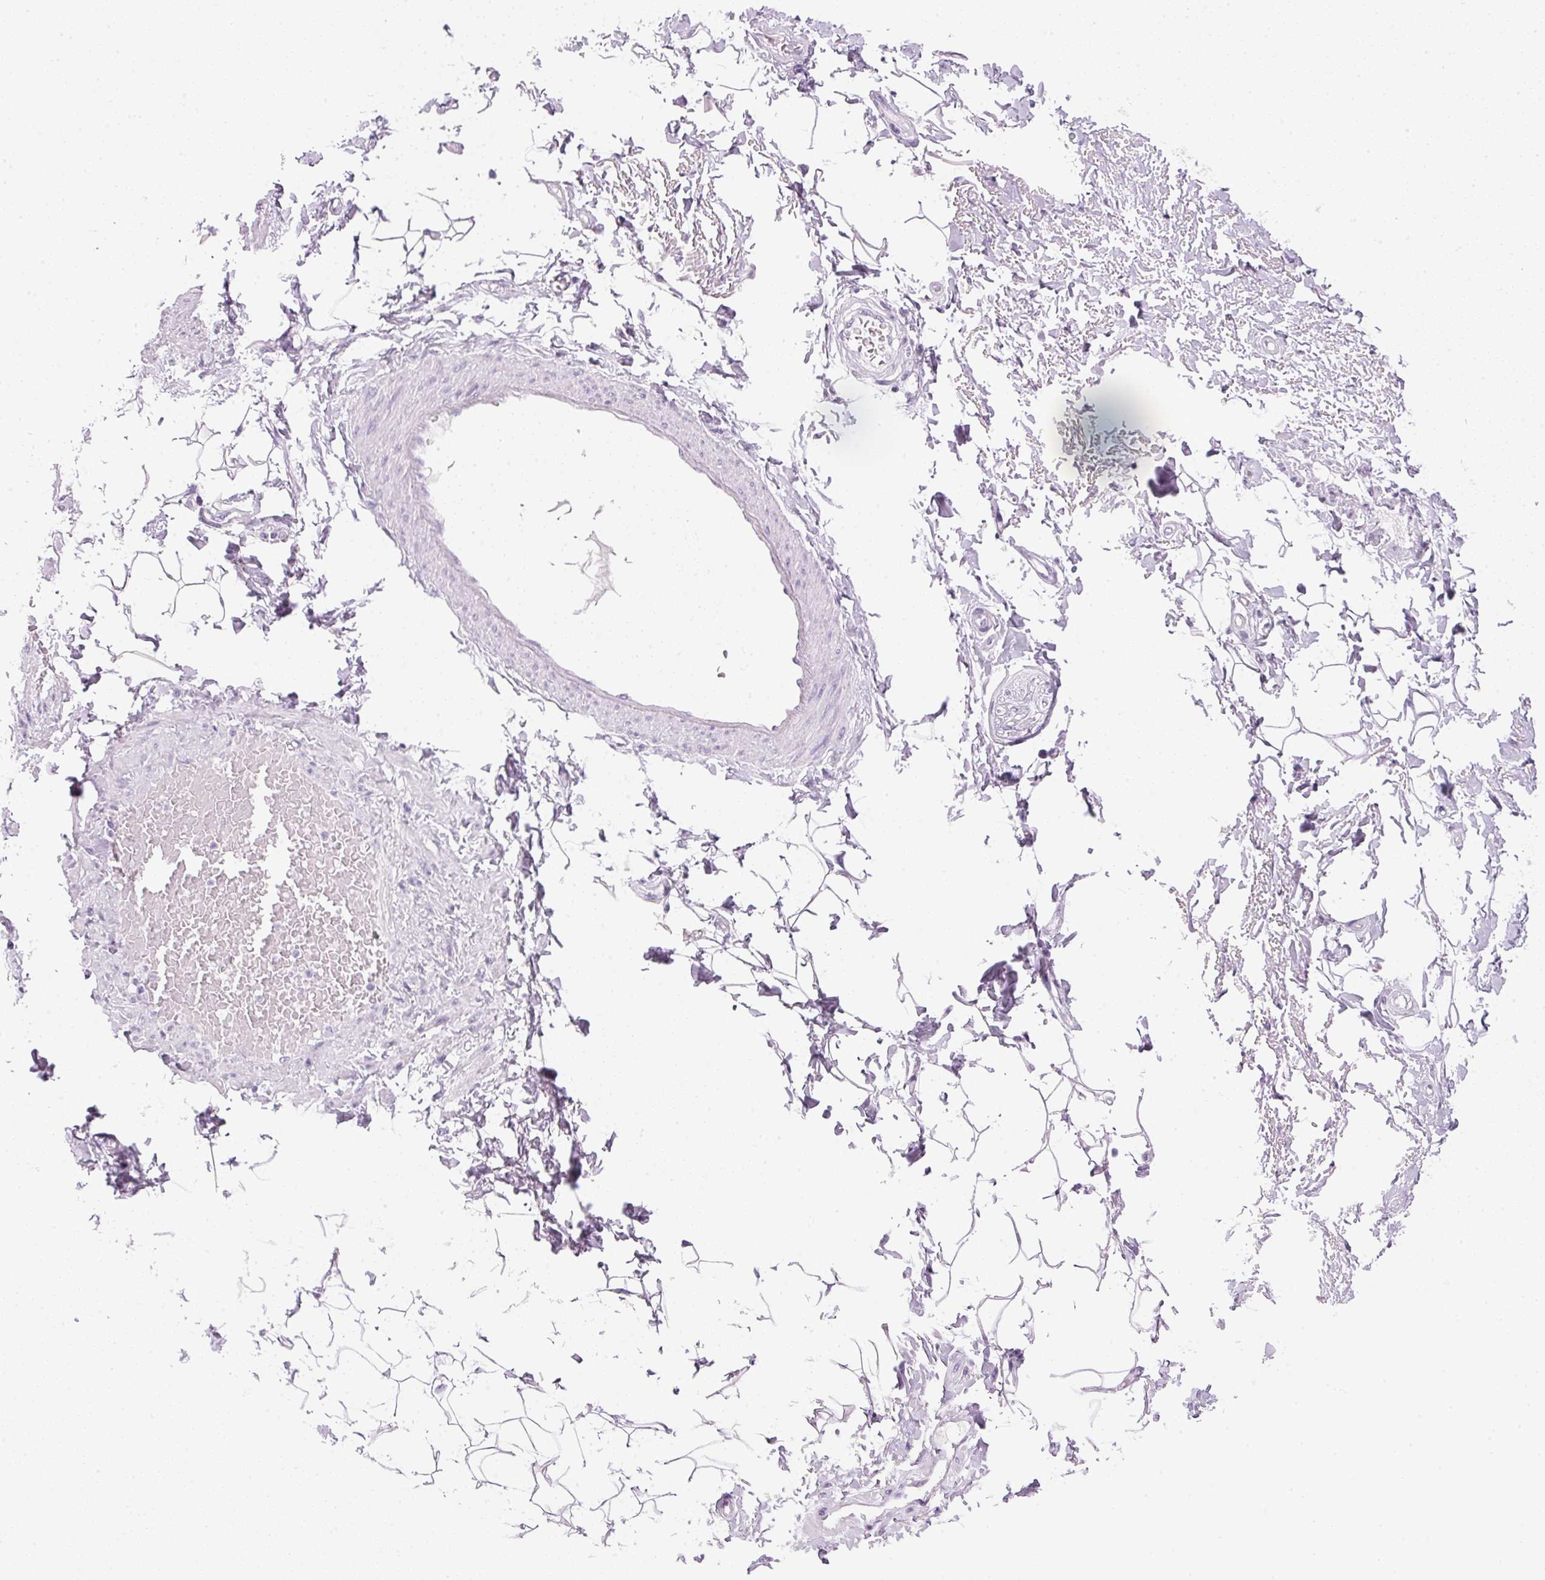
{"staining": {"intensity": "negative", "quantity": "none", "location": "none"}, "tissue": "adipose tissue", "cell_type": "Adipocytes", "image_type": "normal", "snomed": [{"axis": "morphology", "description": "Normal tissue, NOS"}, {"axis": "topography", "description": "Peripheral nerve tissue"}], "caption": "A high-resolution image shows immunohistochemistry staining of benign adipose tissue, which shows no significant expression in adipocytes. (DAB immunohistochemistry (IHC) visualized using brightfield microscopy, high magnification).", "gene": "IGFBP1", "patient": {"sex": "male", "age": 51}}